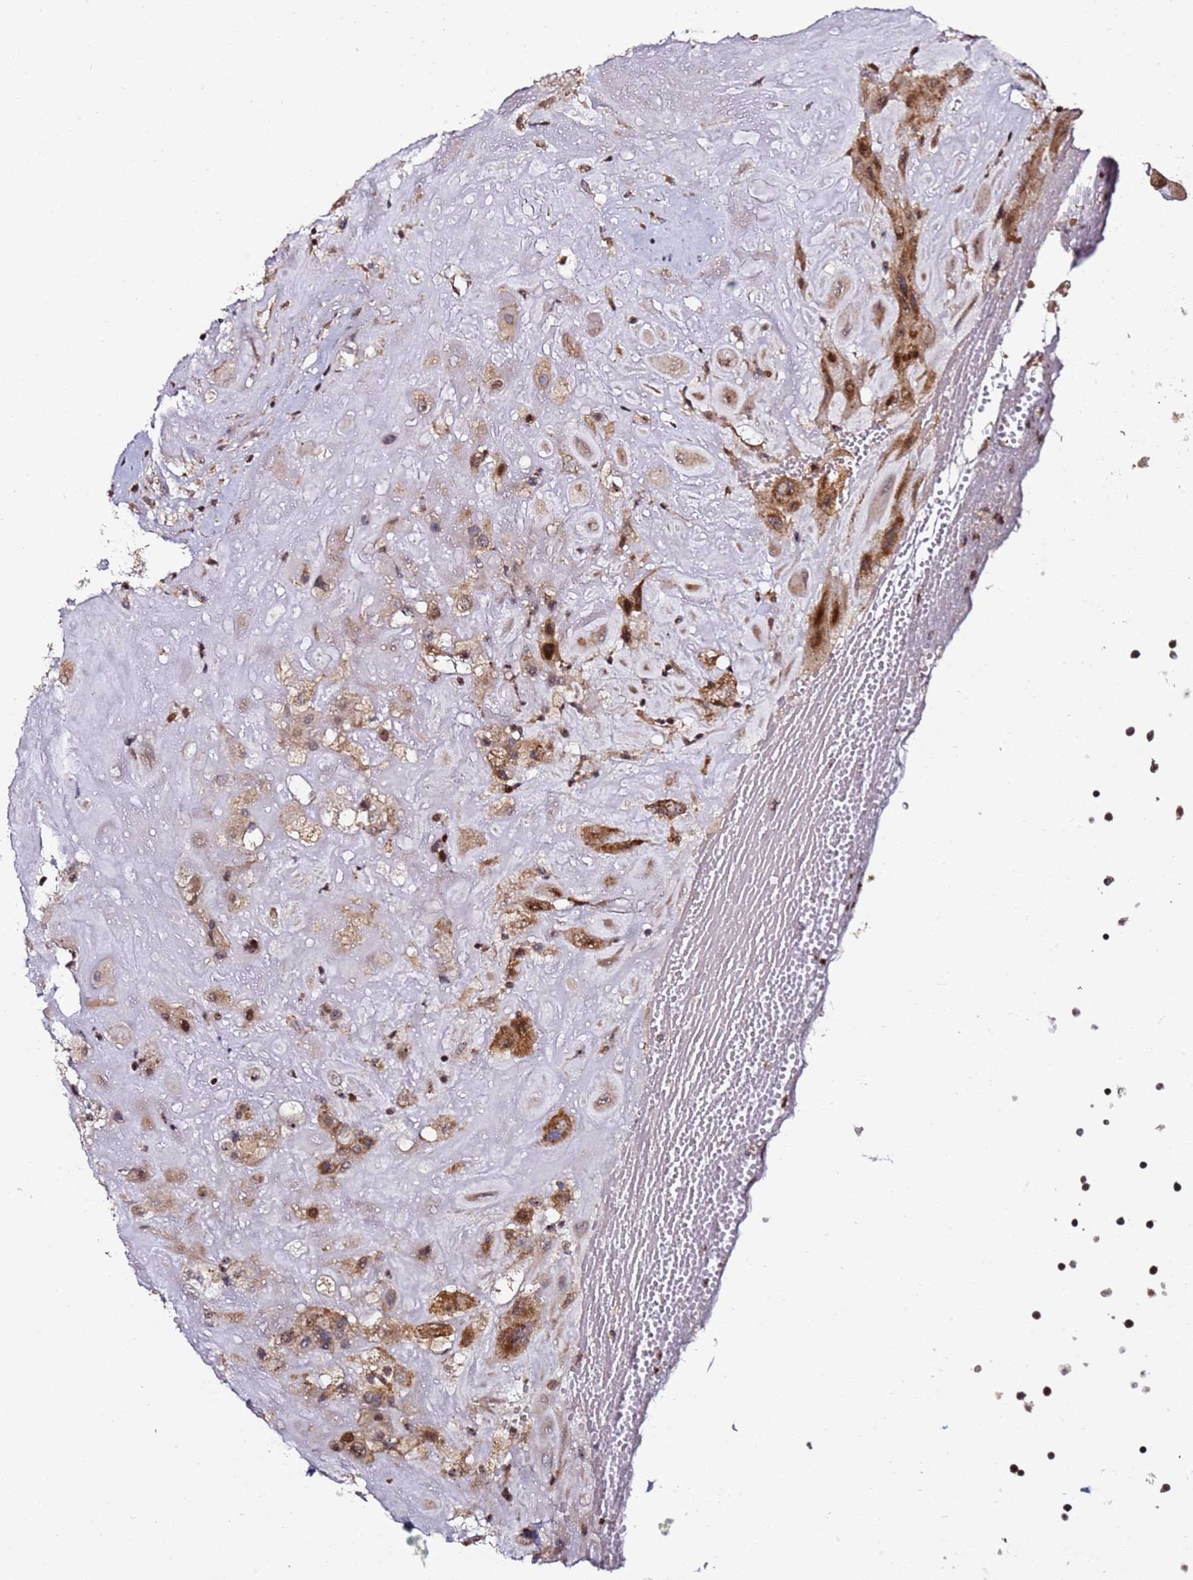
{"staining": {"intensity": "strong", "quantity": ">75%", "location": "cytoplasmic/membranous,nuclear"}, "tissue": "placenta", "cell_type": "Decidual cells", "image_type": "normal", "snomed": [{"axis": "morphology", "description": "Normal tissue, NOS"}, {"axis": "topography", "description": "Placenta"}], "caption": "Immunohistochemistry of normal placenta demonstrates high levels of strong cytoplasmic/membranous,nuclear staining in about >75% of decidual cells. (Brightfield microscopy of DAB IHC at high magnification).", "gene": "TP53AIP1", "patient": {"sex": "female", "age": 32}}